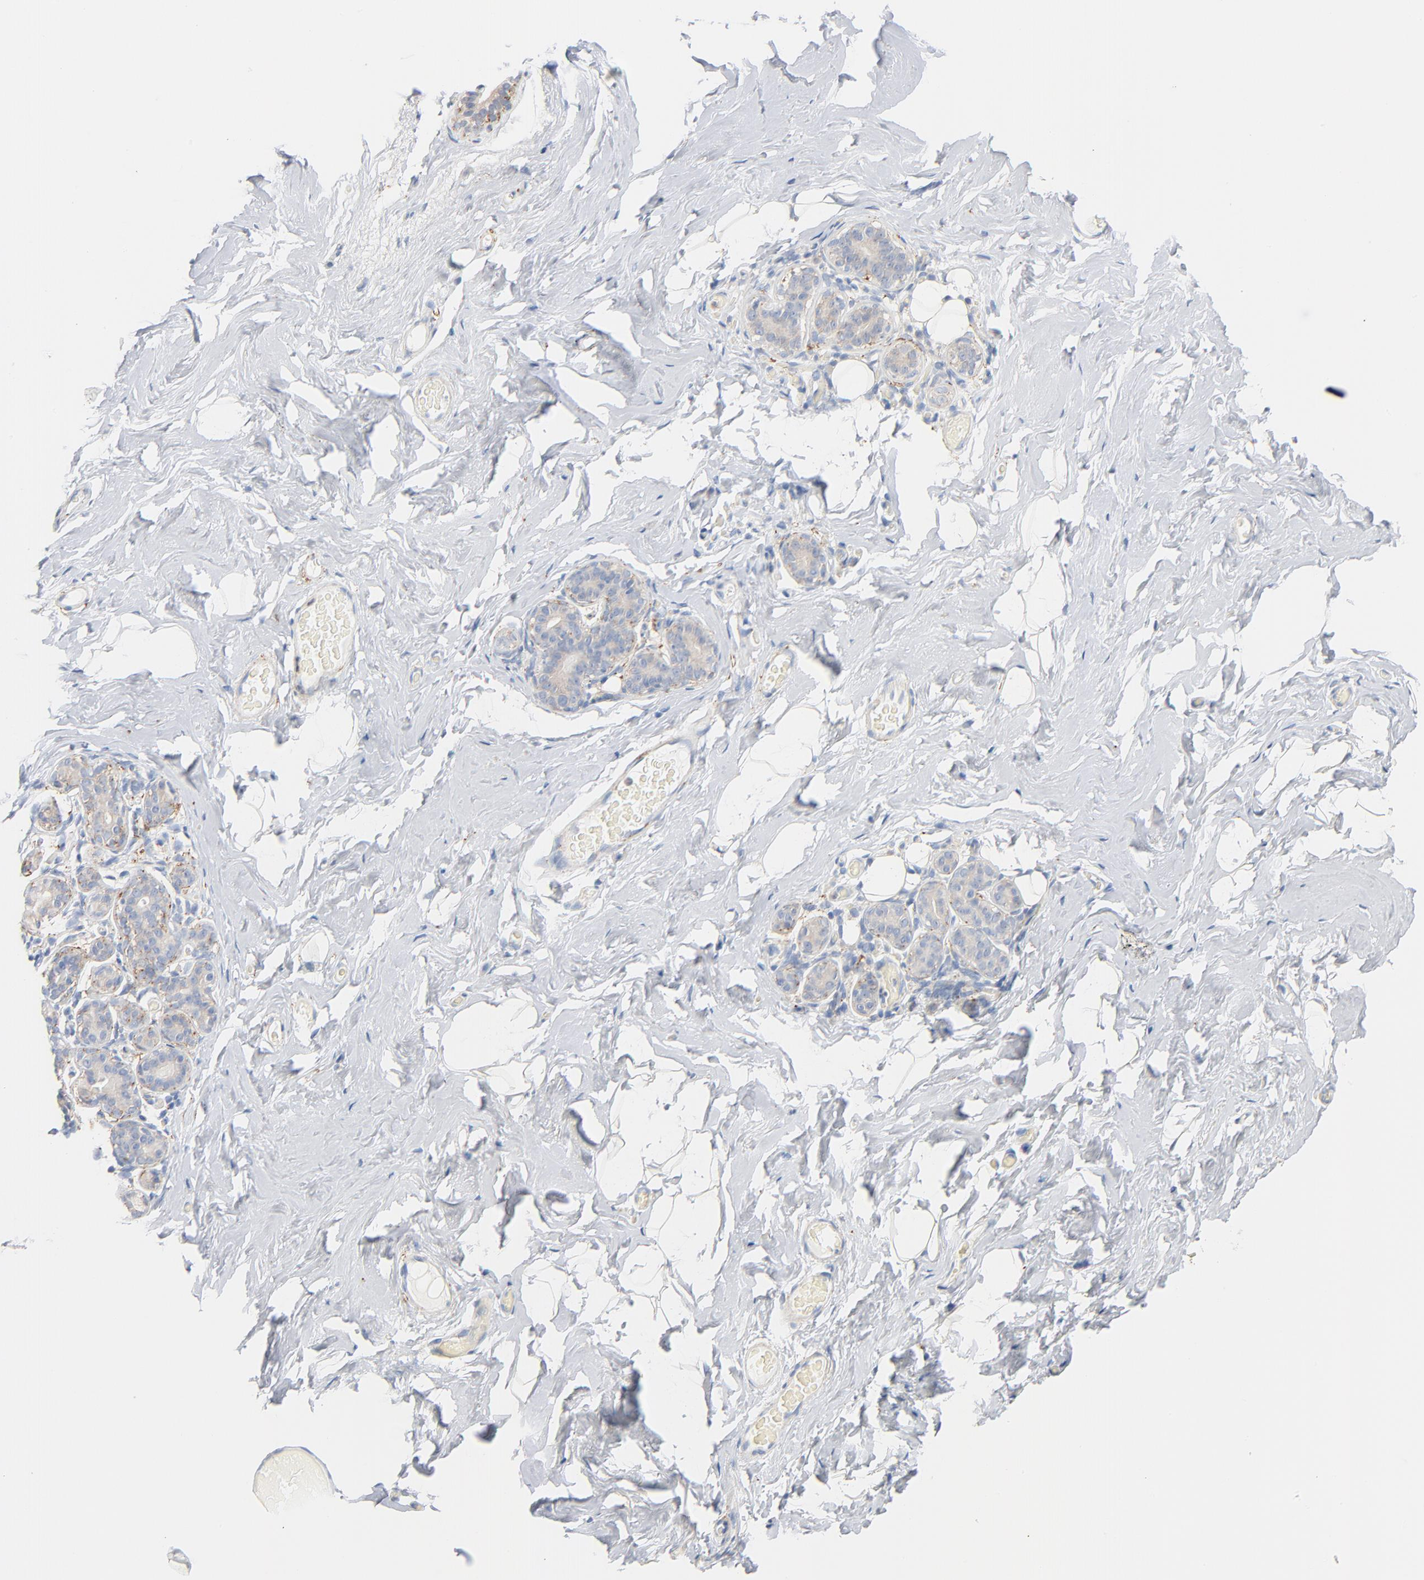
{"staining": {"intensity": "negative", "quantity": "none", "location": "none"}, "tissue": "breast", "cell_type": "Adipocytes", "image_type": "normal", "snomed": [{"axis": "morphology", "description": "Normal tissue, NOS"}, {"axis": "topography", "description": "Breast"}, {"axis": "topography", "description": "Soft tissue"}], "caption": "A histopathology image of breast stained for a protein shows no brown staining in adipocytes.", "gene": "IFT43", "patient": {"sex": "female", "age": 75}}